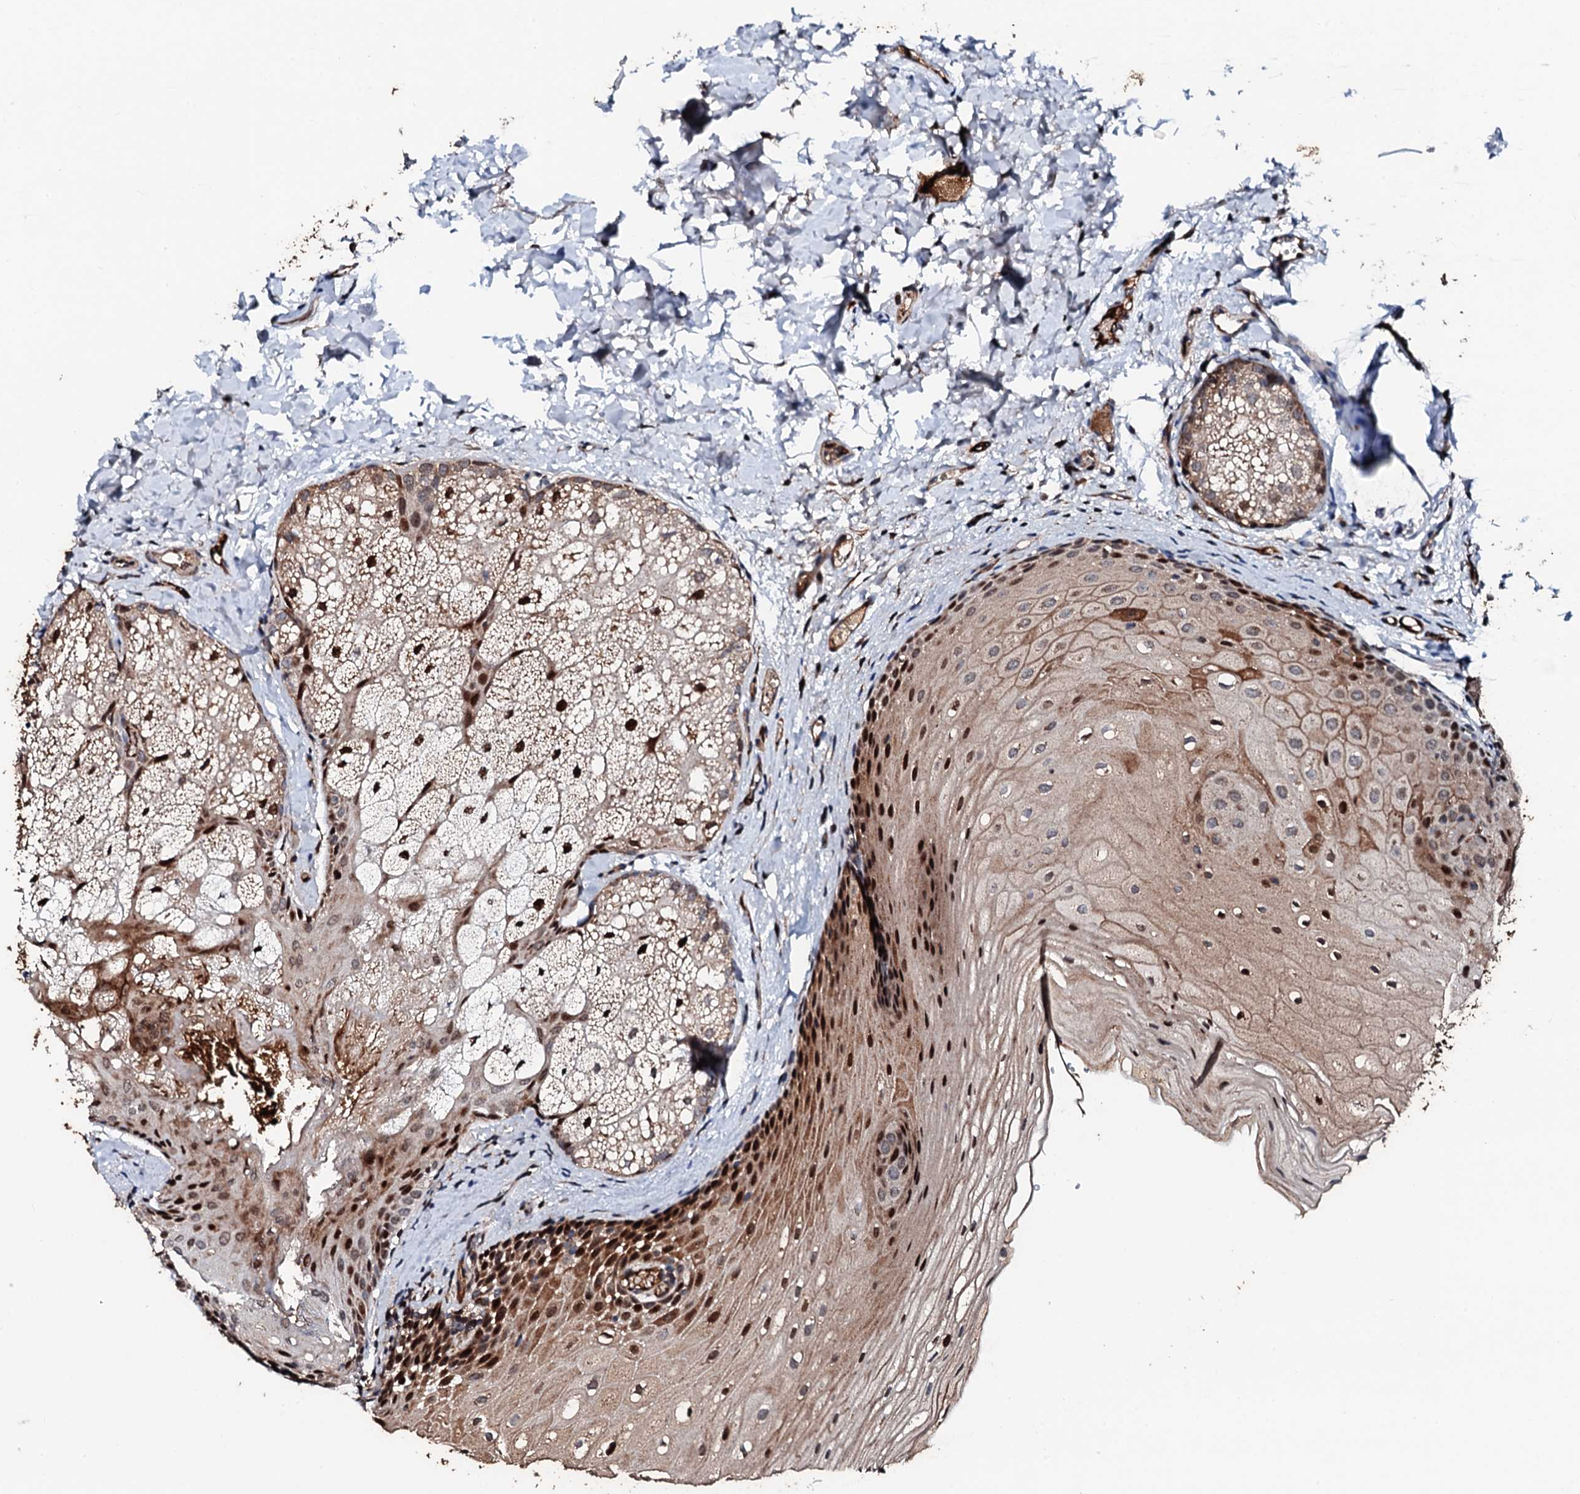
{"staining": {"intensity": "strong", "quantity": "25%-75%", "location": "cytoplasmic/membranous,nuclear"}, "tissue": "oral mucosa", "cell_type": "Squamous epithelial cells", "image_type": "normal", "snomed": [{"axis": "morphology", "description": "Normal tissue, NOS"}, {"axis": "topography", "description": "Oral tissue"}], "caption": "High-magnification brightfield microscopy of benign oral mucosa stained with DAB (3,3'-diaminobenzidine) (brown) and counterstained with hematoxylin (blue). squamous epithelial cells exhibit strong cytoplasmic/membranous,nuclear expression is seen in about25%-75% of cells.", "gene": "KIF18A", "patient": {"sex": "female", "age": 70}}